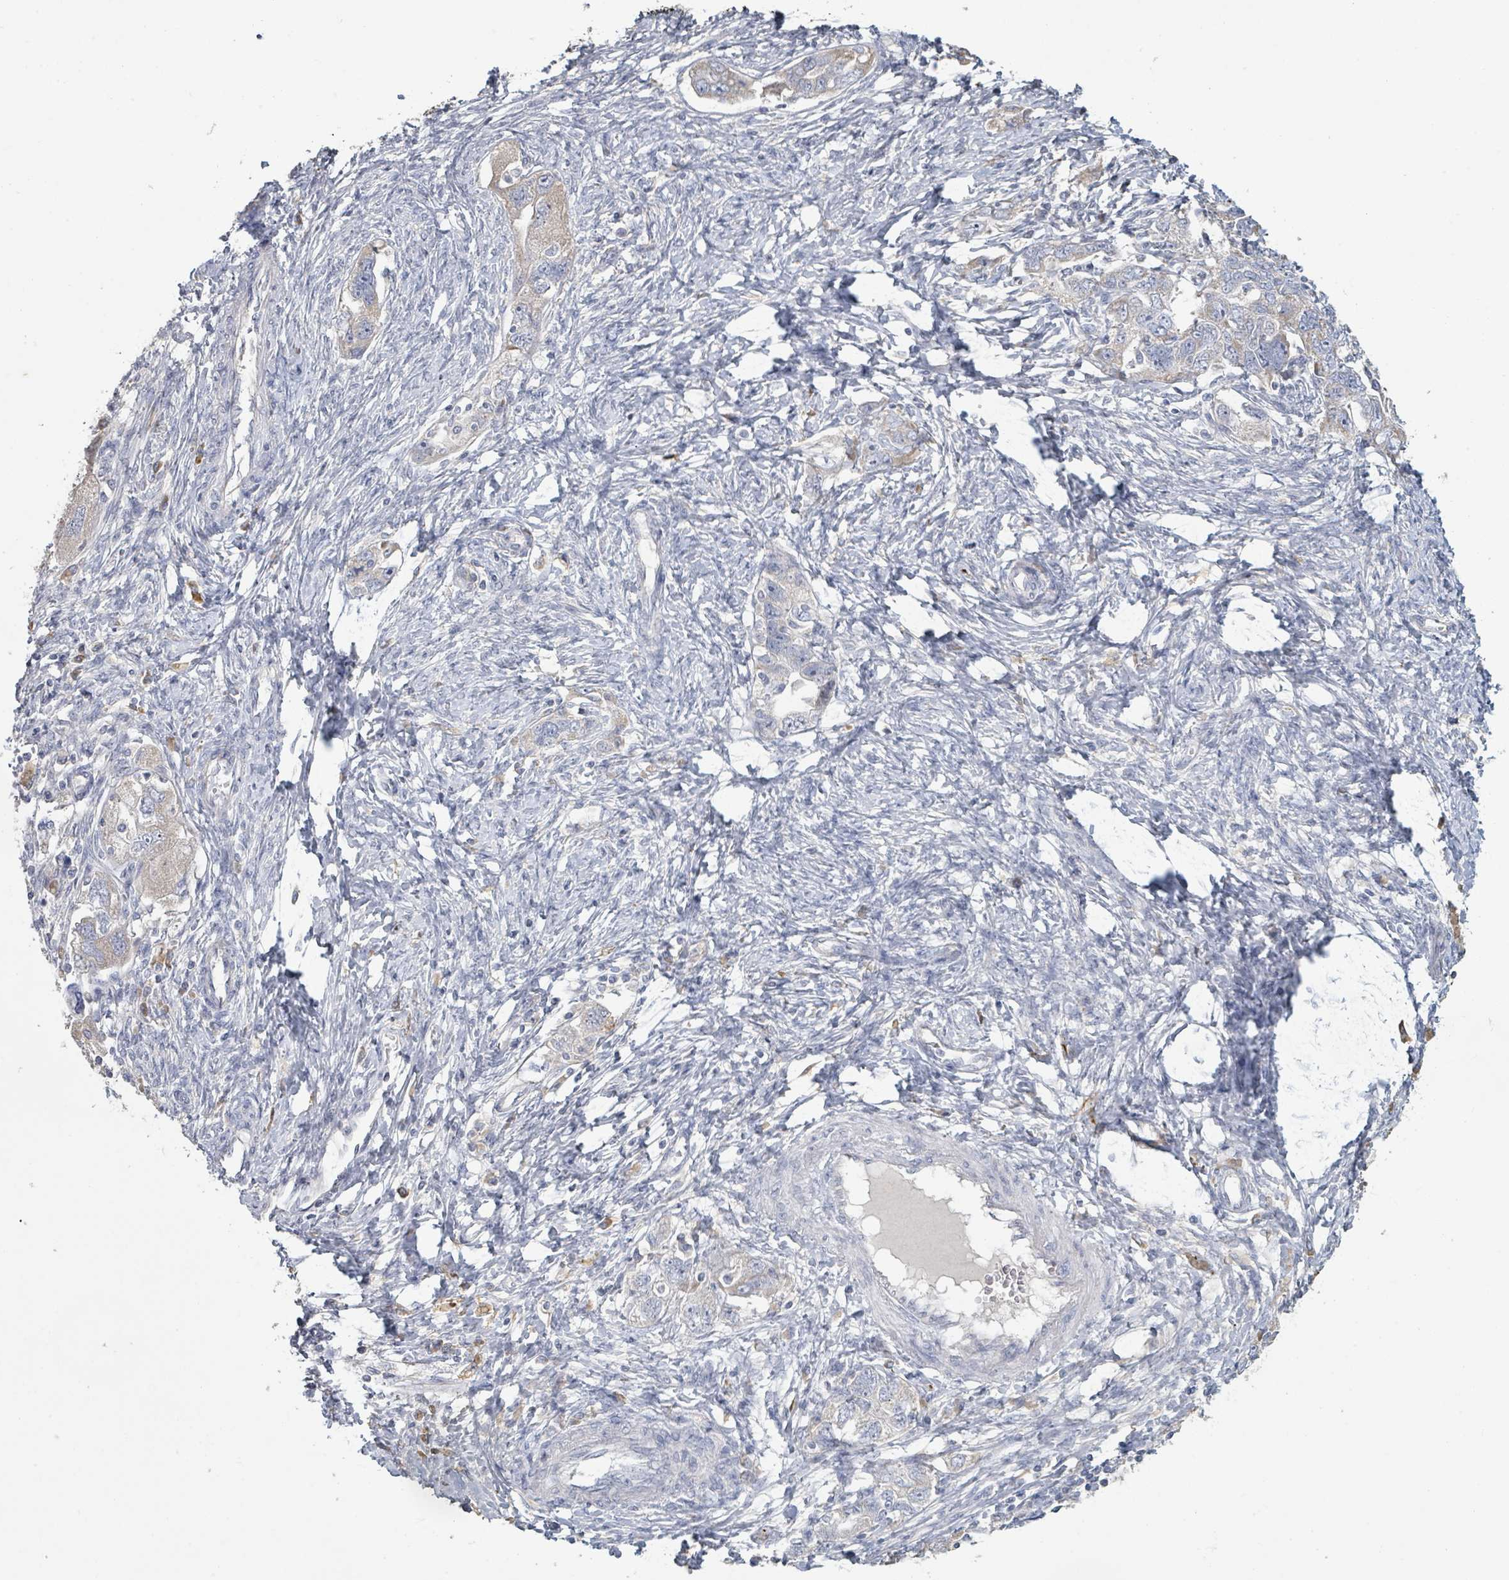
{"staining": {"intensity": "weak", "quantity": "<25%", "location": "cytoplasmic/membranous"}, "tissue": "ovarian cancer", "cell_type": "Tumor cells", "image_type": "cancer", "snomed": [{"axis": "morphology", "description": "Carcinoma, NOS"}, {"axis": "morphology", "description": "Cystadenocarcinoma, serous, NOS"}, {"axis": "topography", "description": "Ovary"}], "caption": "IHC image of neoplastic tissue: human ovarian carcinoma stained with DAB shows no significant protein staining in tumor cells.", "gene": "KCNS2", "patient": {"sex": "female", "age": 69}}